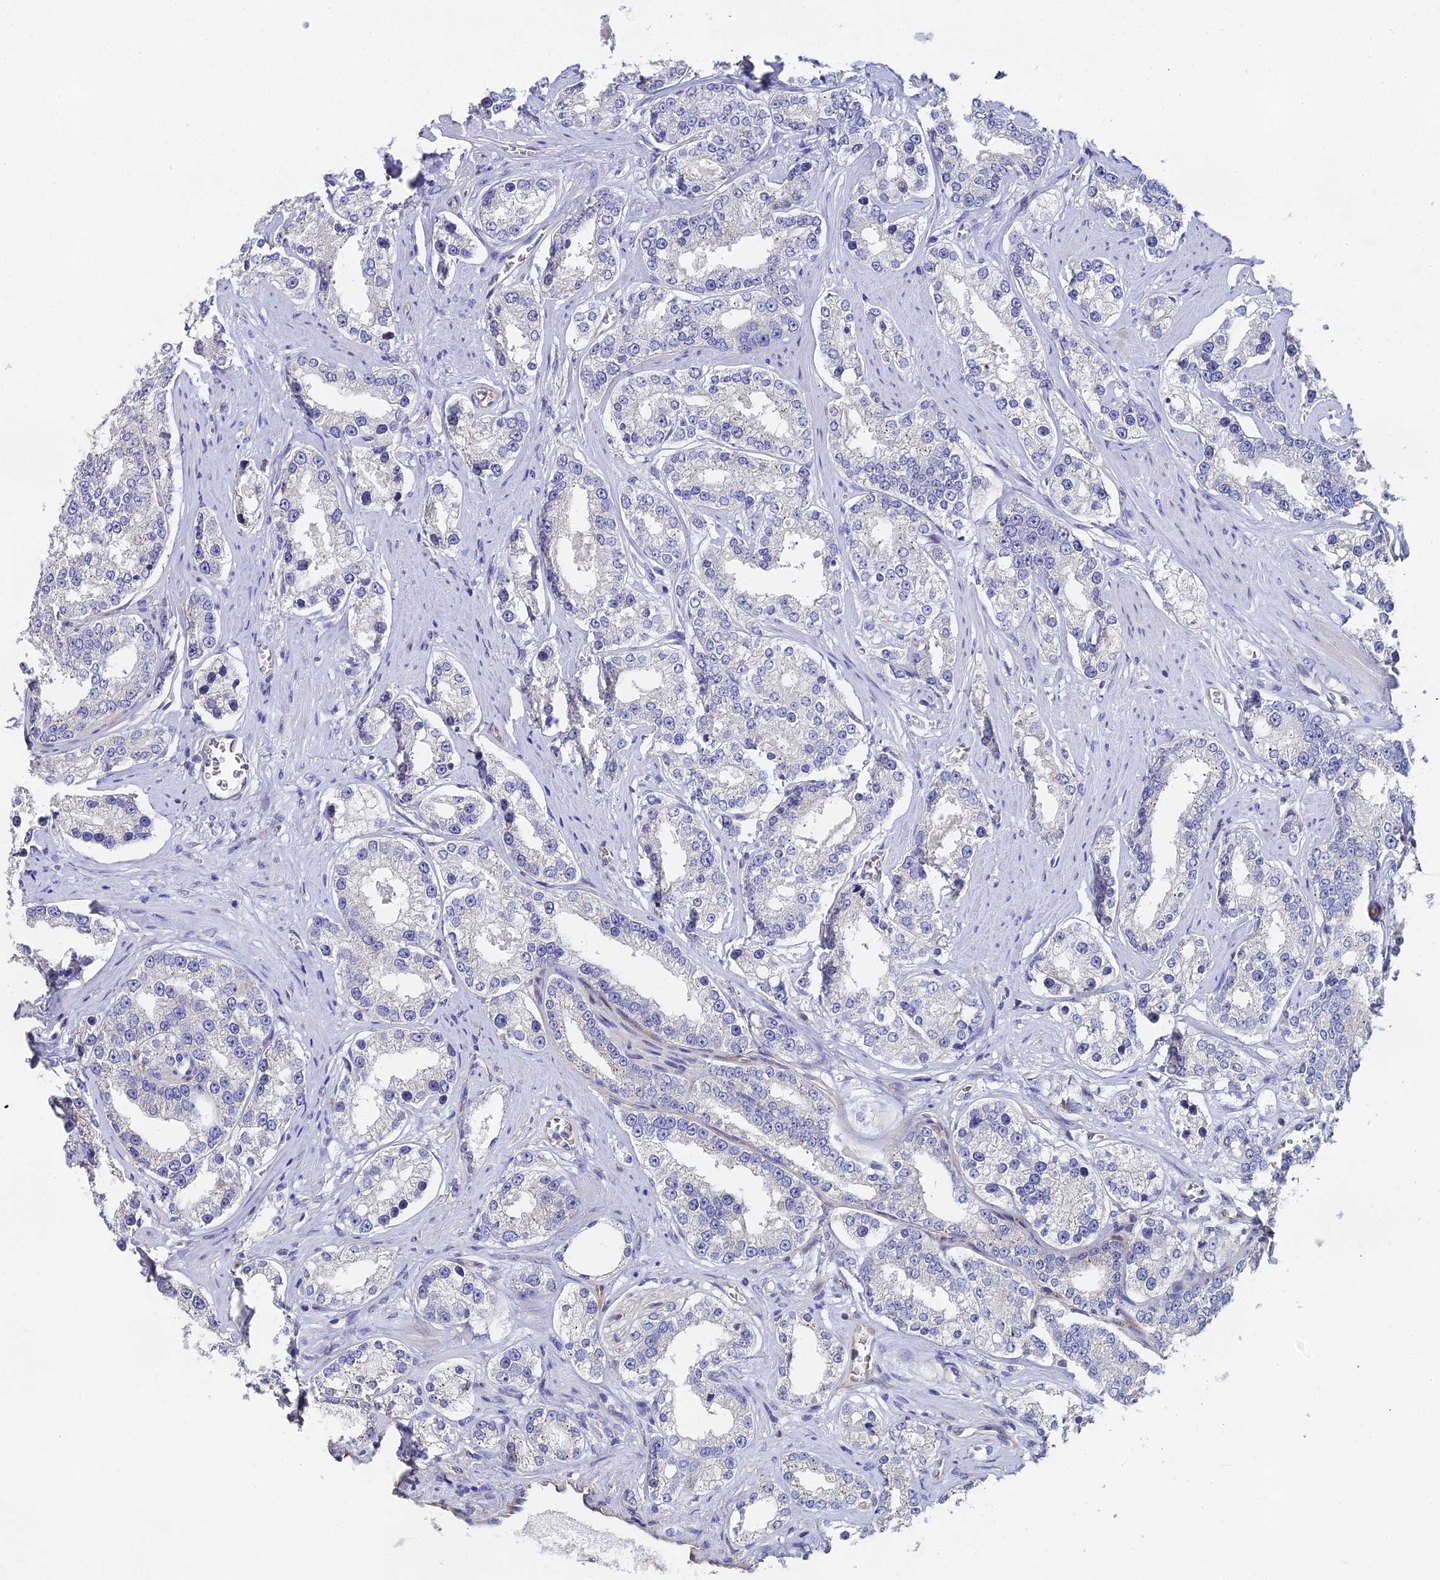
{"staining": {"intensity": "negative", "quantity": "none", "location": "none"}, "tissue": "prostate cancer", "cell_type": "Tumor cells", "image_type": "cancer", "snomed": [{"axis": "morphology", "description": "Normal tissue, NOS"}, {"axis": "morphology", "description": "Adenocarcinoma, High grade"}, {"axis": "topography", "description": "Prostate"}], "caption": "An immunohistochemistry photomicrograph of prostate adenocarcinoma (high-grade) is shown. There is no staining in tumor cells of prostate adenocarcinoma (high-grade).", "gene": "ENSG00000268674", "patient": {"sex": "male", "age": 83}}